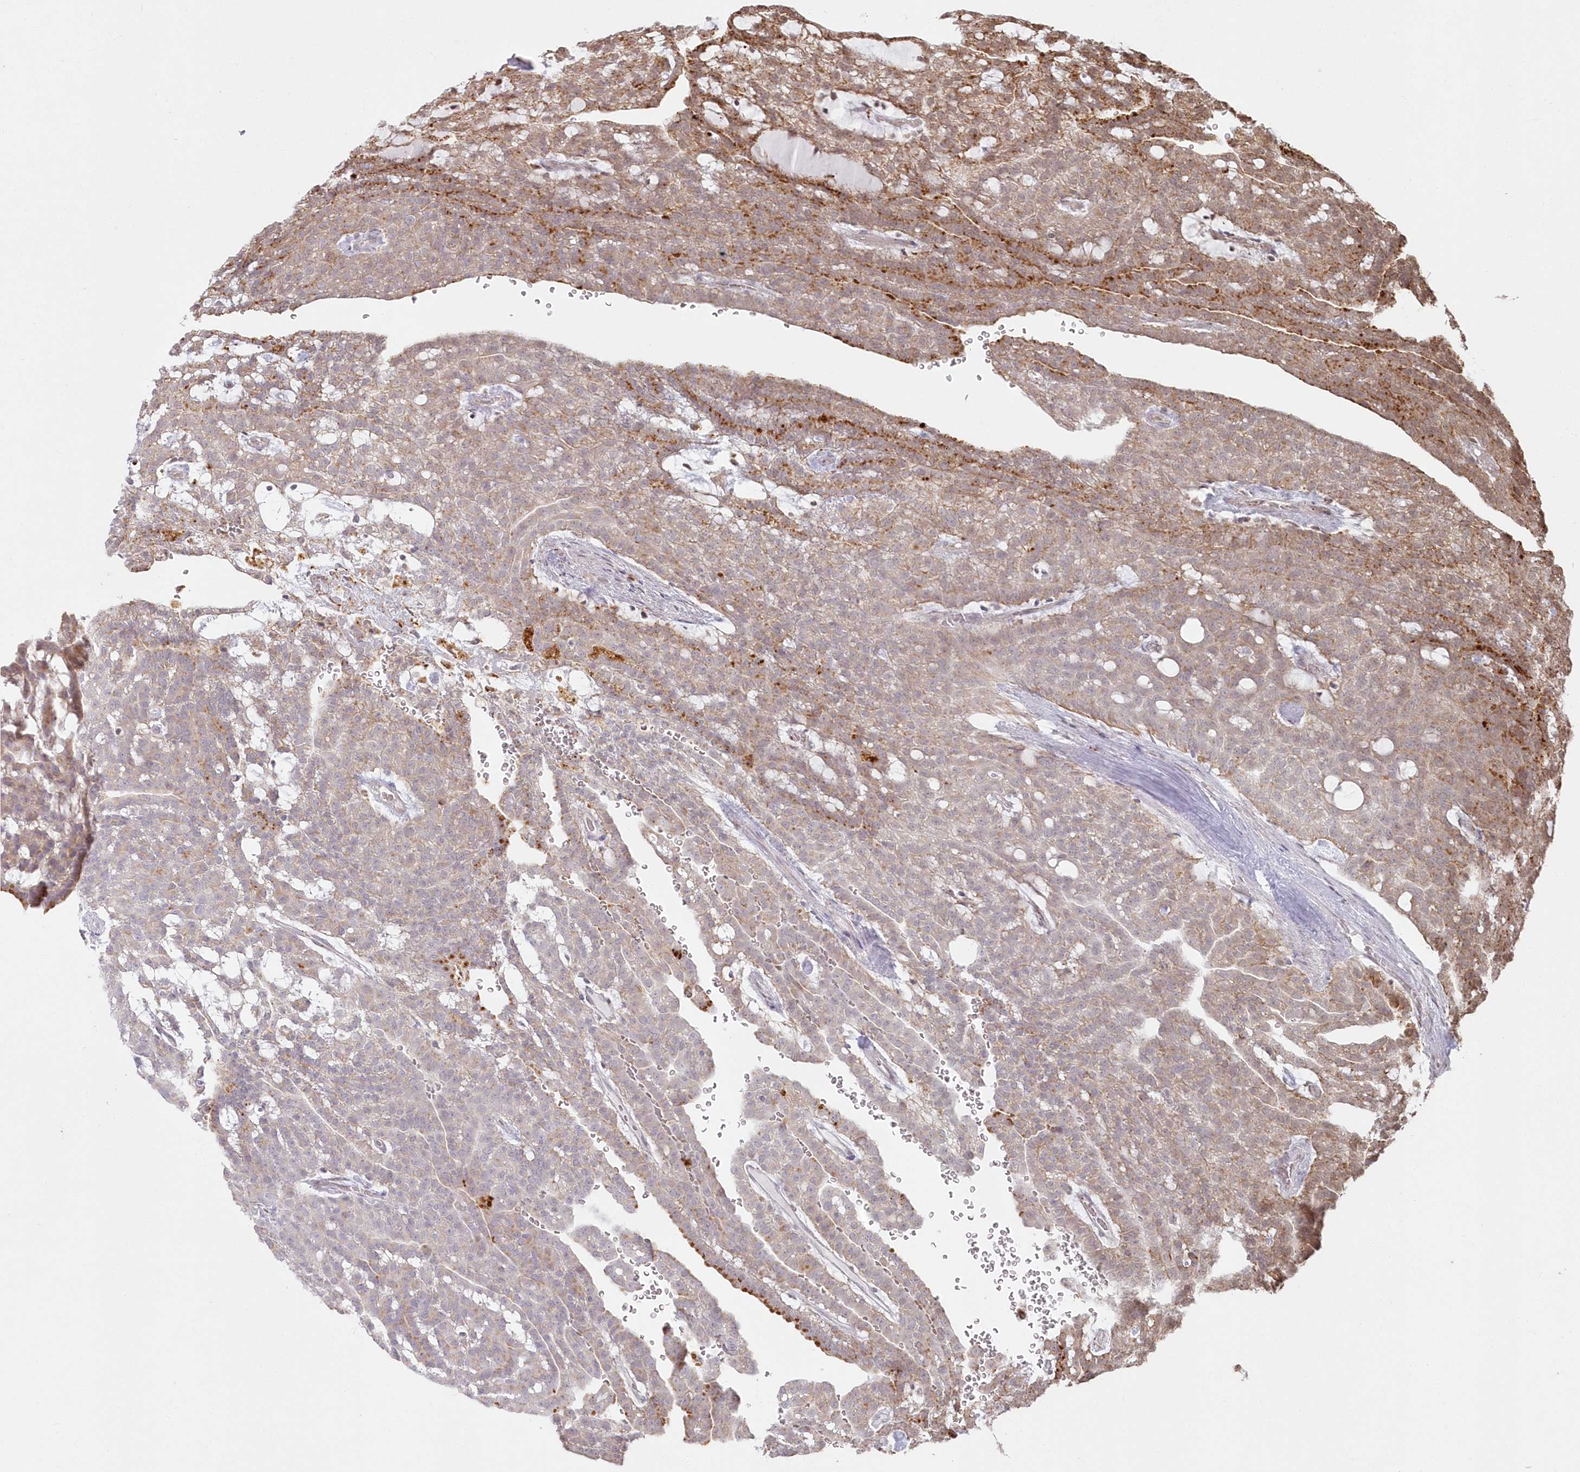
{"staining": {"intensity": "moderate", "quantity": "25%-75%", "location": "cytoplasmic/membranous"}, "tissue": "renal cancer", "cell_type": "Tumor cells", "image_type": "cancer", "snomed": [{"axis": "morphology", "description": "Adenocarcinoma, NOS"}, {"axis": "topography", "description": "Kidney"}], "caption": "This photomicrograph demonstrates IHC staining of renal cancer, with medium moderate cytoplasmic/membranous expression in approximately 25%-75% of tumor cells.", "gene": "ARSB", "patient": {"sex": "male", "age": 63}}